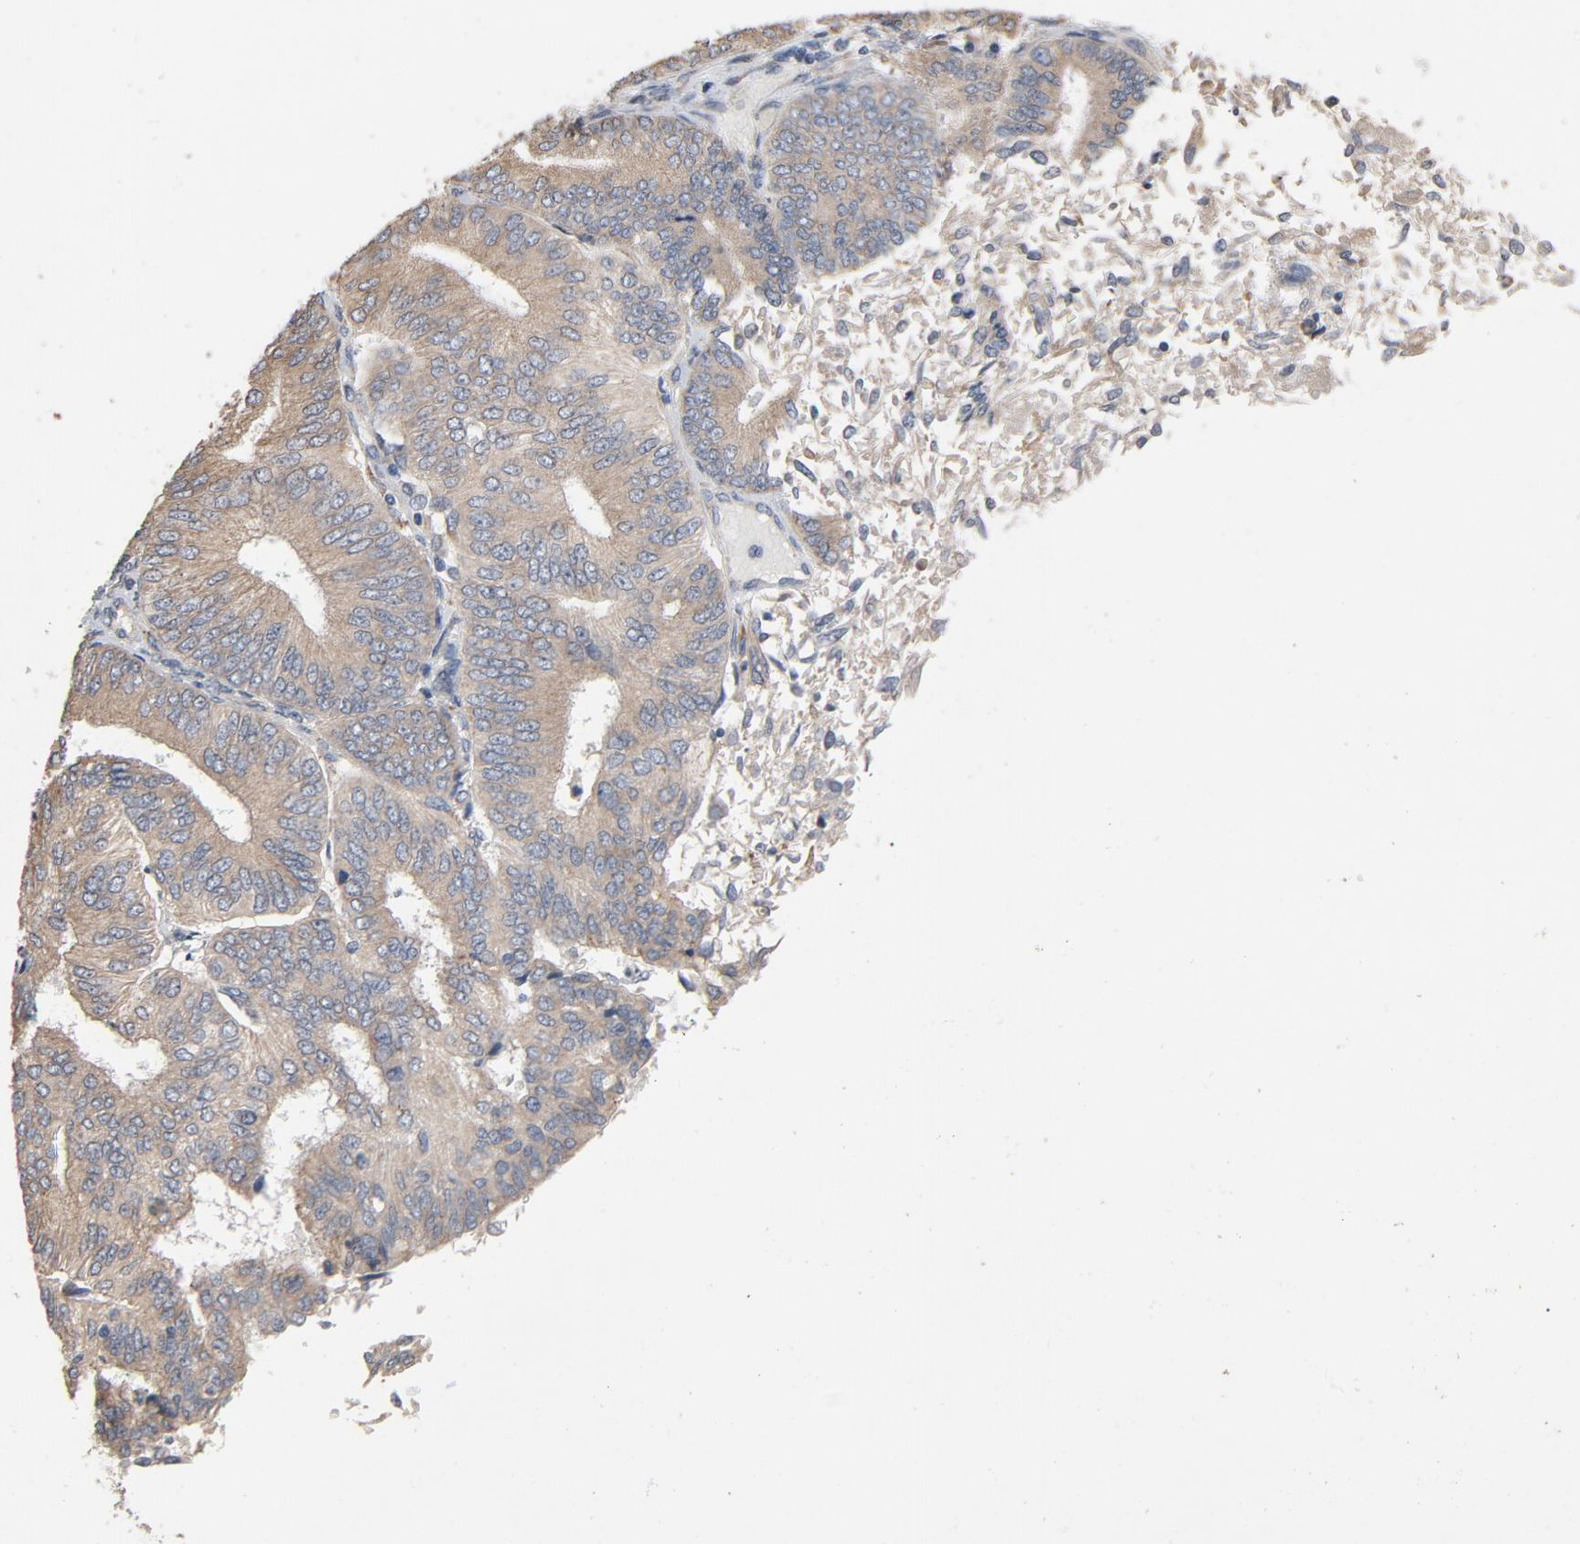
{"staining": {"intensity": "moderate", "quantity": ">75%", "location": "cytoplasmic/membranous"}, "tissue": "endometrial cancer", "cell_type": "Tumor cells", "image_type": "cancer", "snomed": [{"axis": "morphology", "description": "Adenocarcinoma, NOS"}, {"axis": "topography", "description": "Endometrium"}], "caption": "Protein expression analysis of human endometrial adenocarcinoma reveals moderate cytoplasmic/membranous expression in about >75% of tumor cells. Using DAB (brown) and hematoxylin (blue) stains, captured at high magnification using brightfield microscopy.", "gene": "TLR4", "patient": {"sex": "female", "age": 55}}